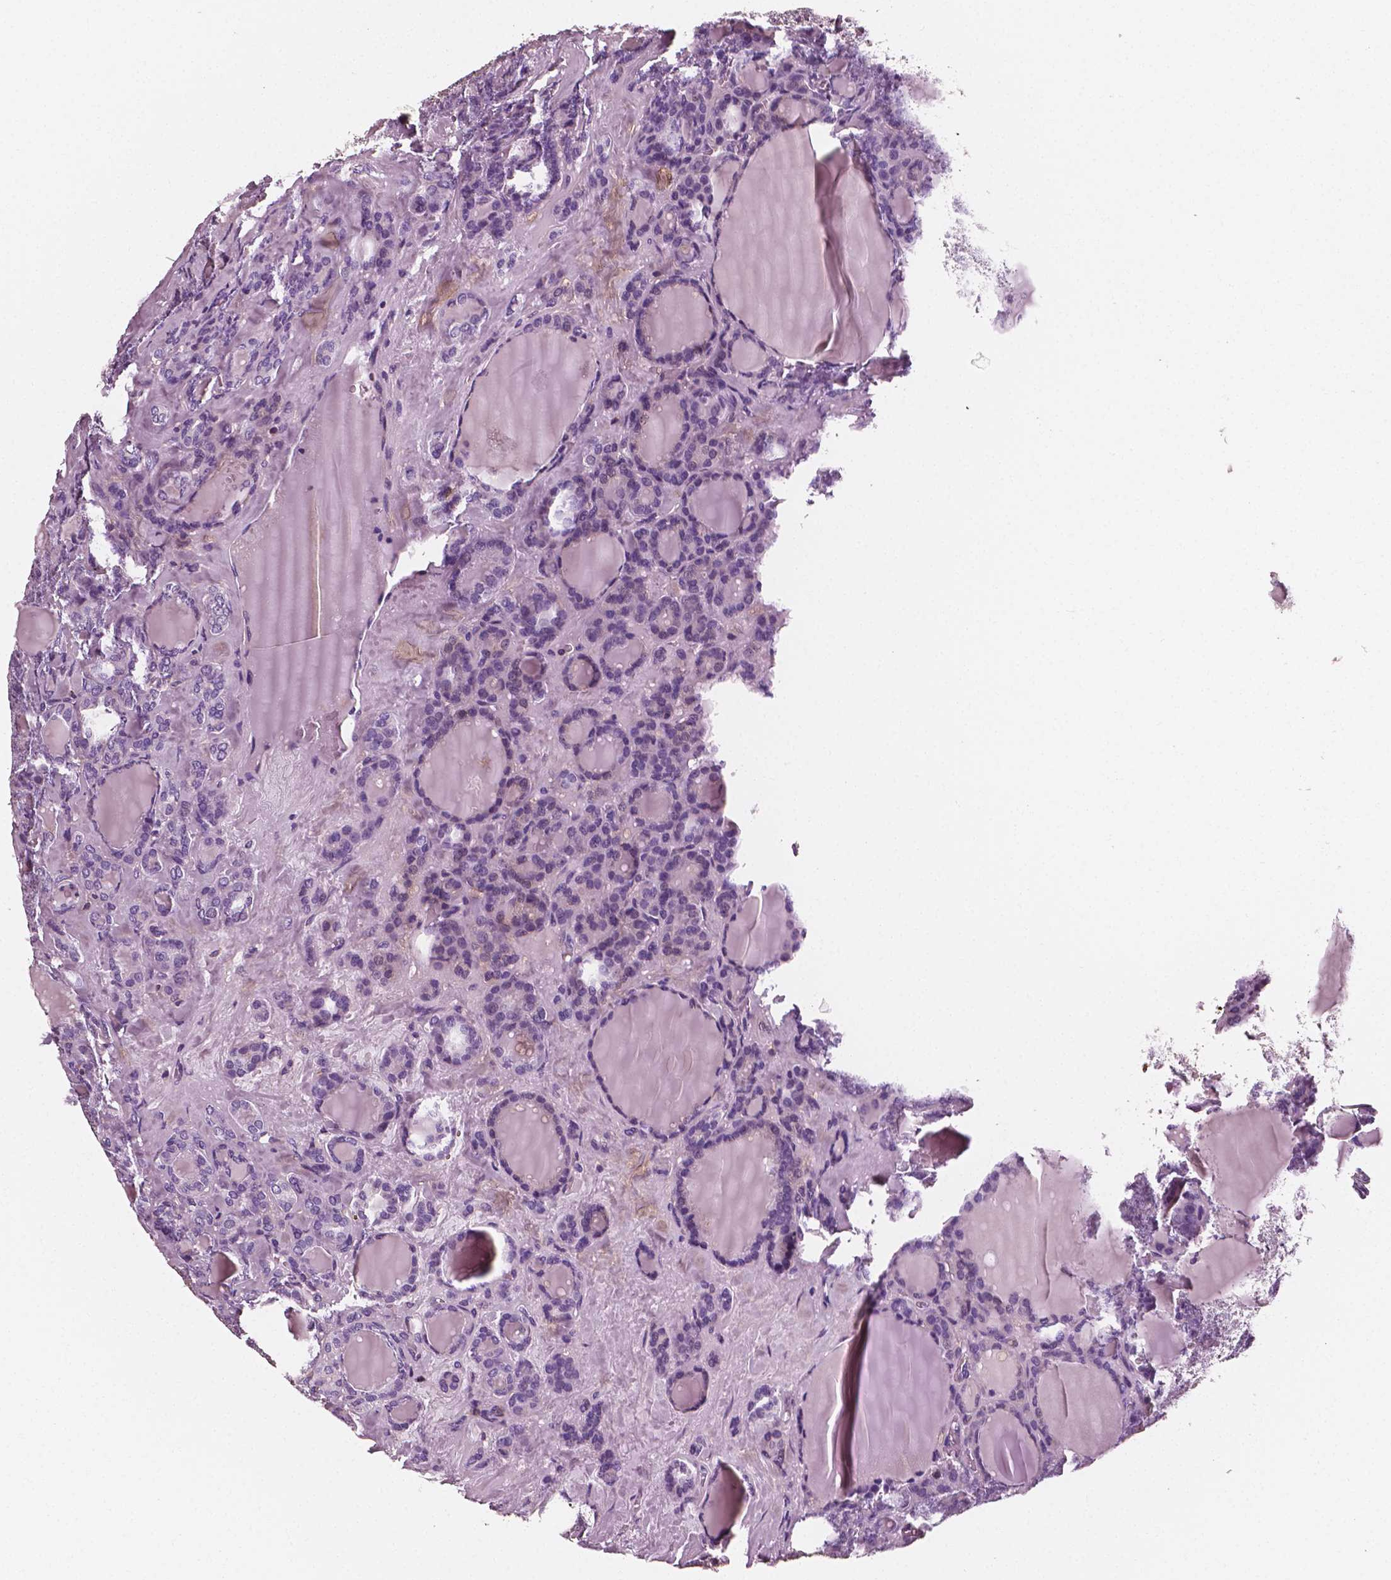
{"staining": {"intensity": "negative", "quantity": "none", "location": "none"}, "tissue": "thyroid cancer", "cell_type": "Tumor cells", "image_type": "cancer", "snomed": [{"axis": "morphology", "description": "Normal tissue, NOS"}, {"axis": "morphology", "description": "Follicular adenoma carcinoma, NOS"}, {"axis": "topography", "description": "Thyroid gland"}], "caption": "This is an immunohistochemistry (IHC) image of human thyroid follicular adenoma carcinoma. There is no expression in tumor cells.", "gene": "PTPRC", "patient": {"sex": "female", "age": 31}}